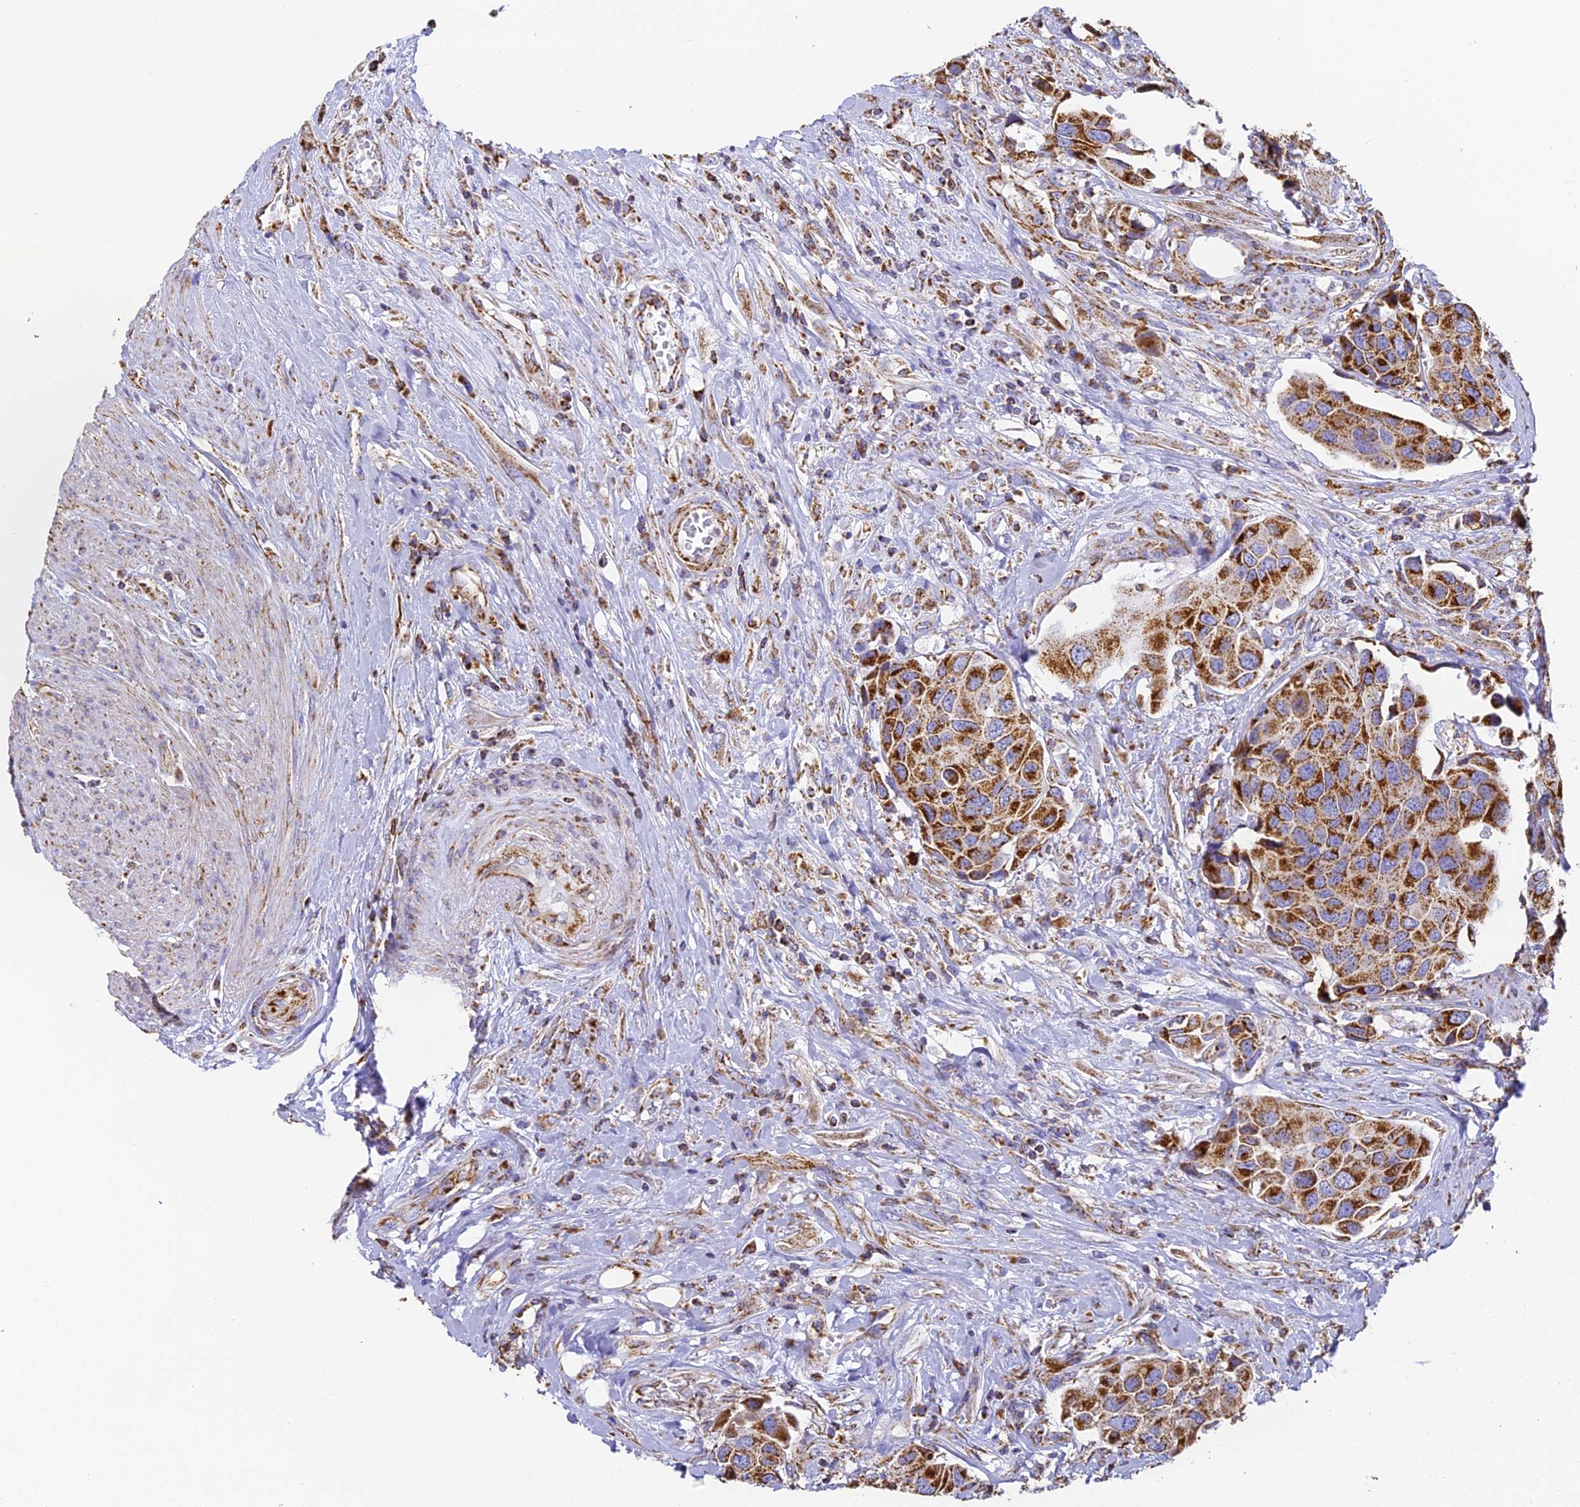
{"staining": {"intensity": "strong", "quantity": ">75%", "location": "cytoplasmic/membranous"}, "tissue": "urothelial cancer", "cell_type": "Tumor cells", "image_type": "cancer", "snomed": [{"axis": "morphology", "description": "Urothelial carcinoma, High grade"}, {"axis": "topography", "description": "Urinary bladder"}], "caption": "Immunohistochemical staining of human urothelial cancer shows strong cytoplasmic/membranous protein positivity in about >75% of tumor cells.", "gene": "COX6C", "patient": {"sex": "male", "age": 74}}